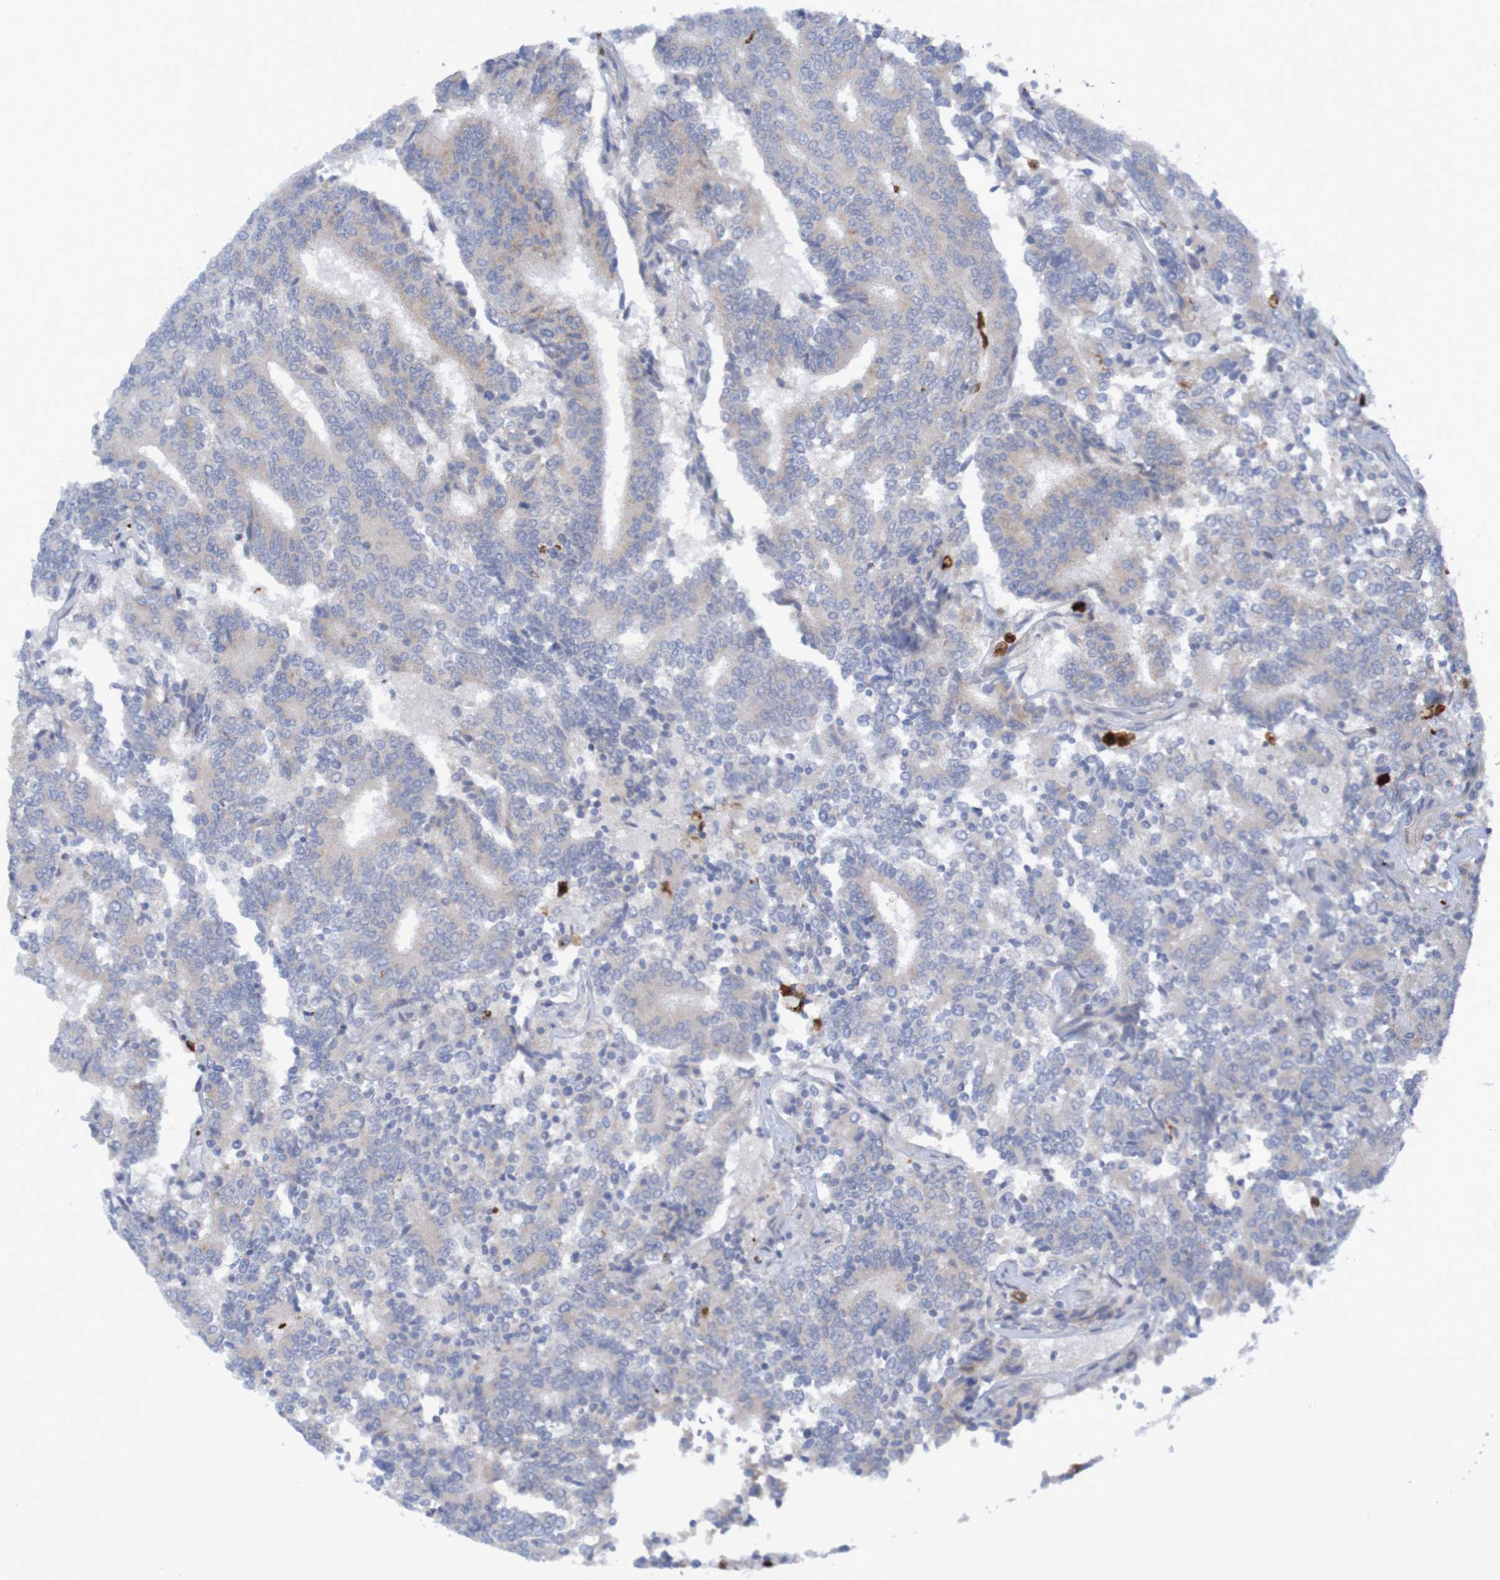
{"staining": {"intensity": "weak", "quantity": "25%-75%", "location": "cytoplasmic/membranous"}, "tissue": "prostate cancer", "cell_type": "Tumor cells", "image_type": "cancer", "snomed": [{"axis": "morphology", "description": "Normal tissue, NOS"}, {"axis": "morphology", "description": "Adenocarcinoma, High grade"}, {"axis": "topography", "description": "Prostate"}, {"axis": "topography", "description": "Seminal veicle"}], "caption": "Brown immunohistochemical staining in human prostate cancer displays weak cytoplasmic/membranous positivity in about 25%-75% of tumor cells. The staining was performed using DAB (3,3'-diaminobenzidine), with brown indicating positive protein expression. Nuclei are stained blue with hematoxylin.", "gene": "PARP4", "patient": {"sex": "male", "age": 55}}